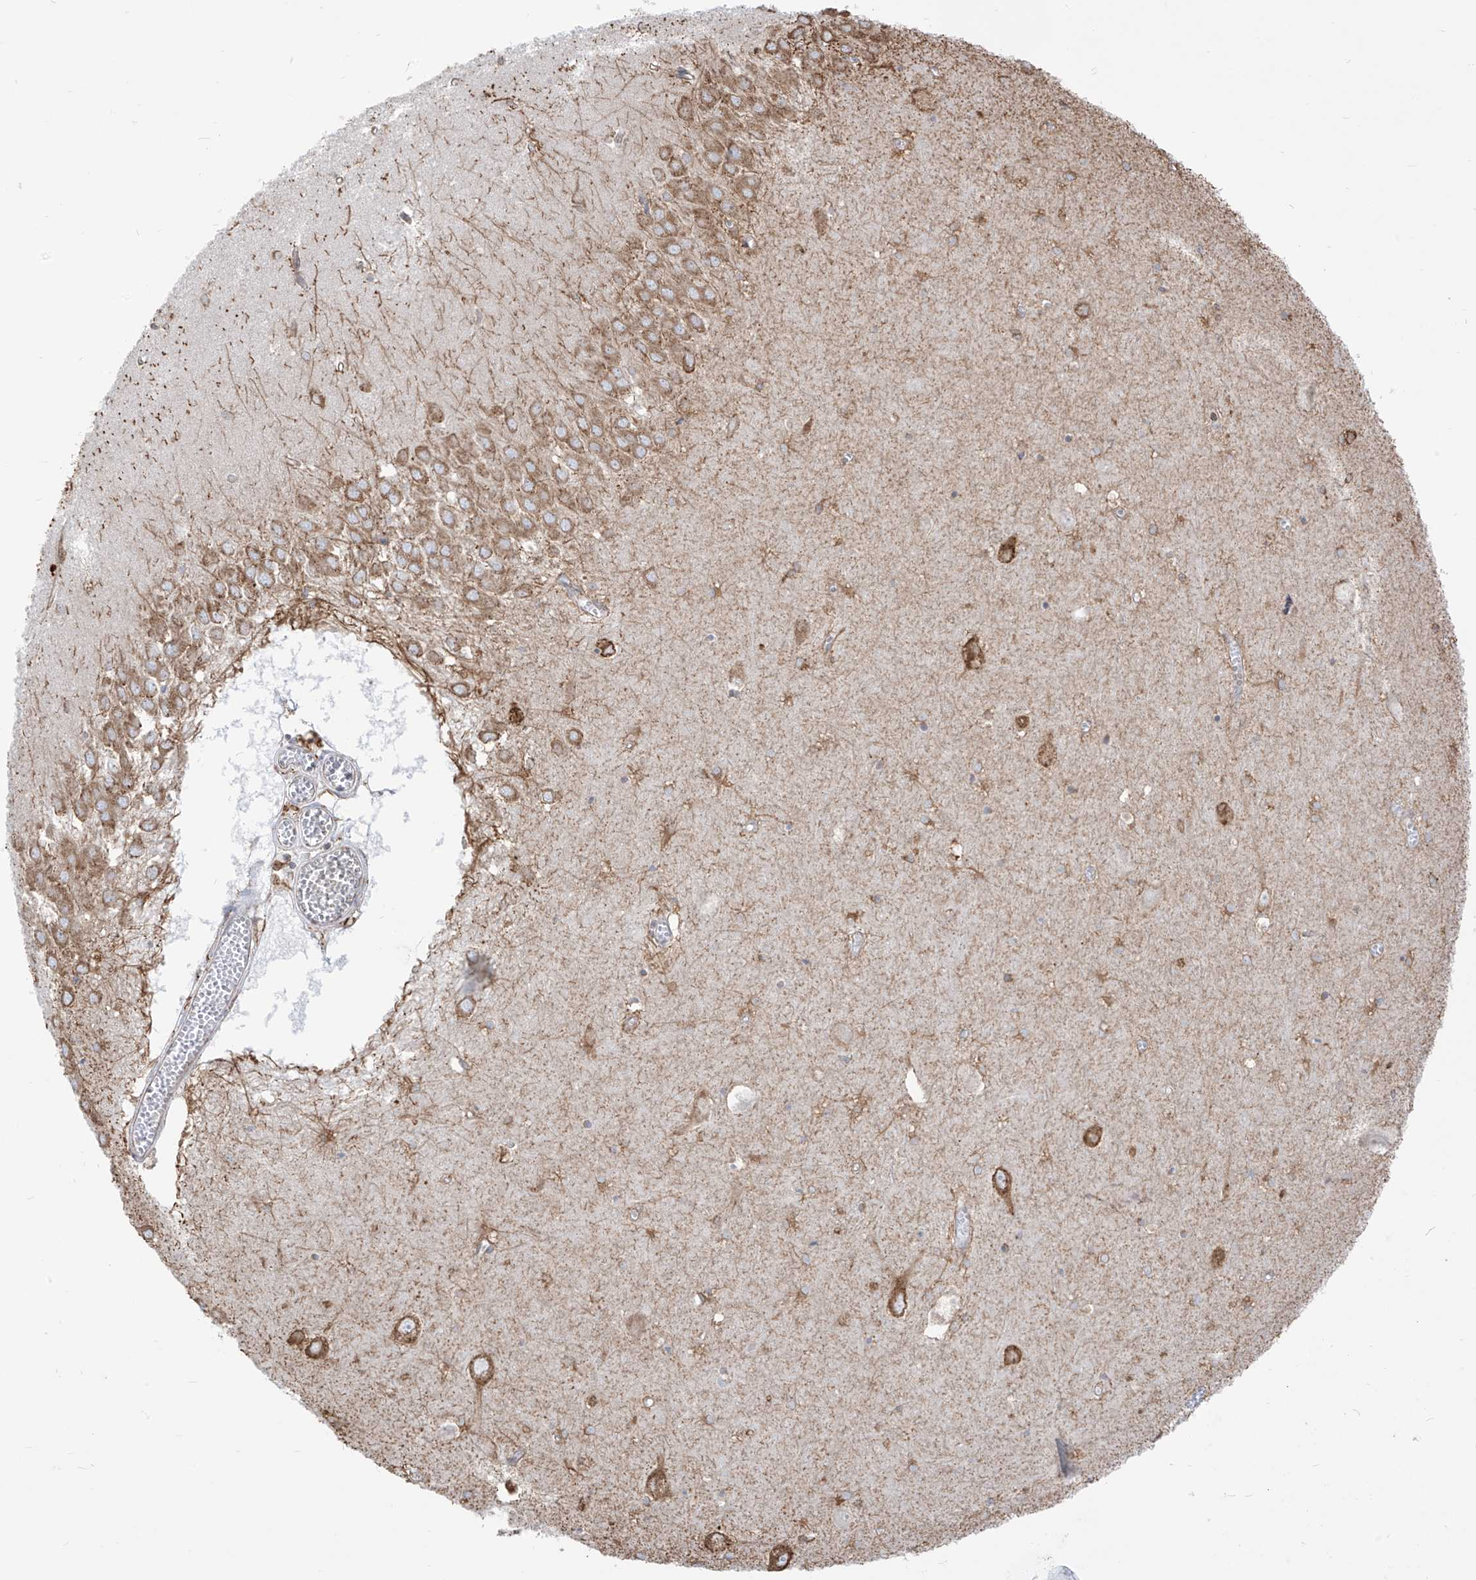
{"staining": {"intensity": "negative", "quantity": "none", "location": "none"}, "tissue": "hippocampus", "cell_type": "Glial cells", "image_type": "normal", "snomed": [{"axis": "morphology", "description": "Normal tissue, NOS"}, {"axis": "topography", "description": "Hippocampus"}], "caption": "Immunohistochemistry (IHC) photomicrograph of normal hippocampus: hippocampus stained with DAB shows no significant protein staining in glial cells. The staining was performed using DAB to visualize the protein expression in brown, while the nuclei were stained in blue with hematoxylin (Magnification: 20x).", "gene": "PDIA6", "patient": {"sex": "male", "age": 70}}